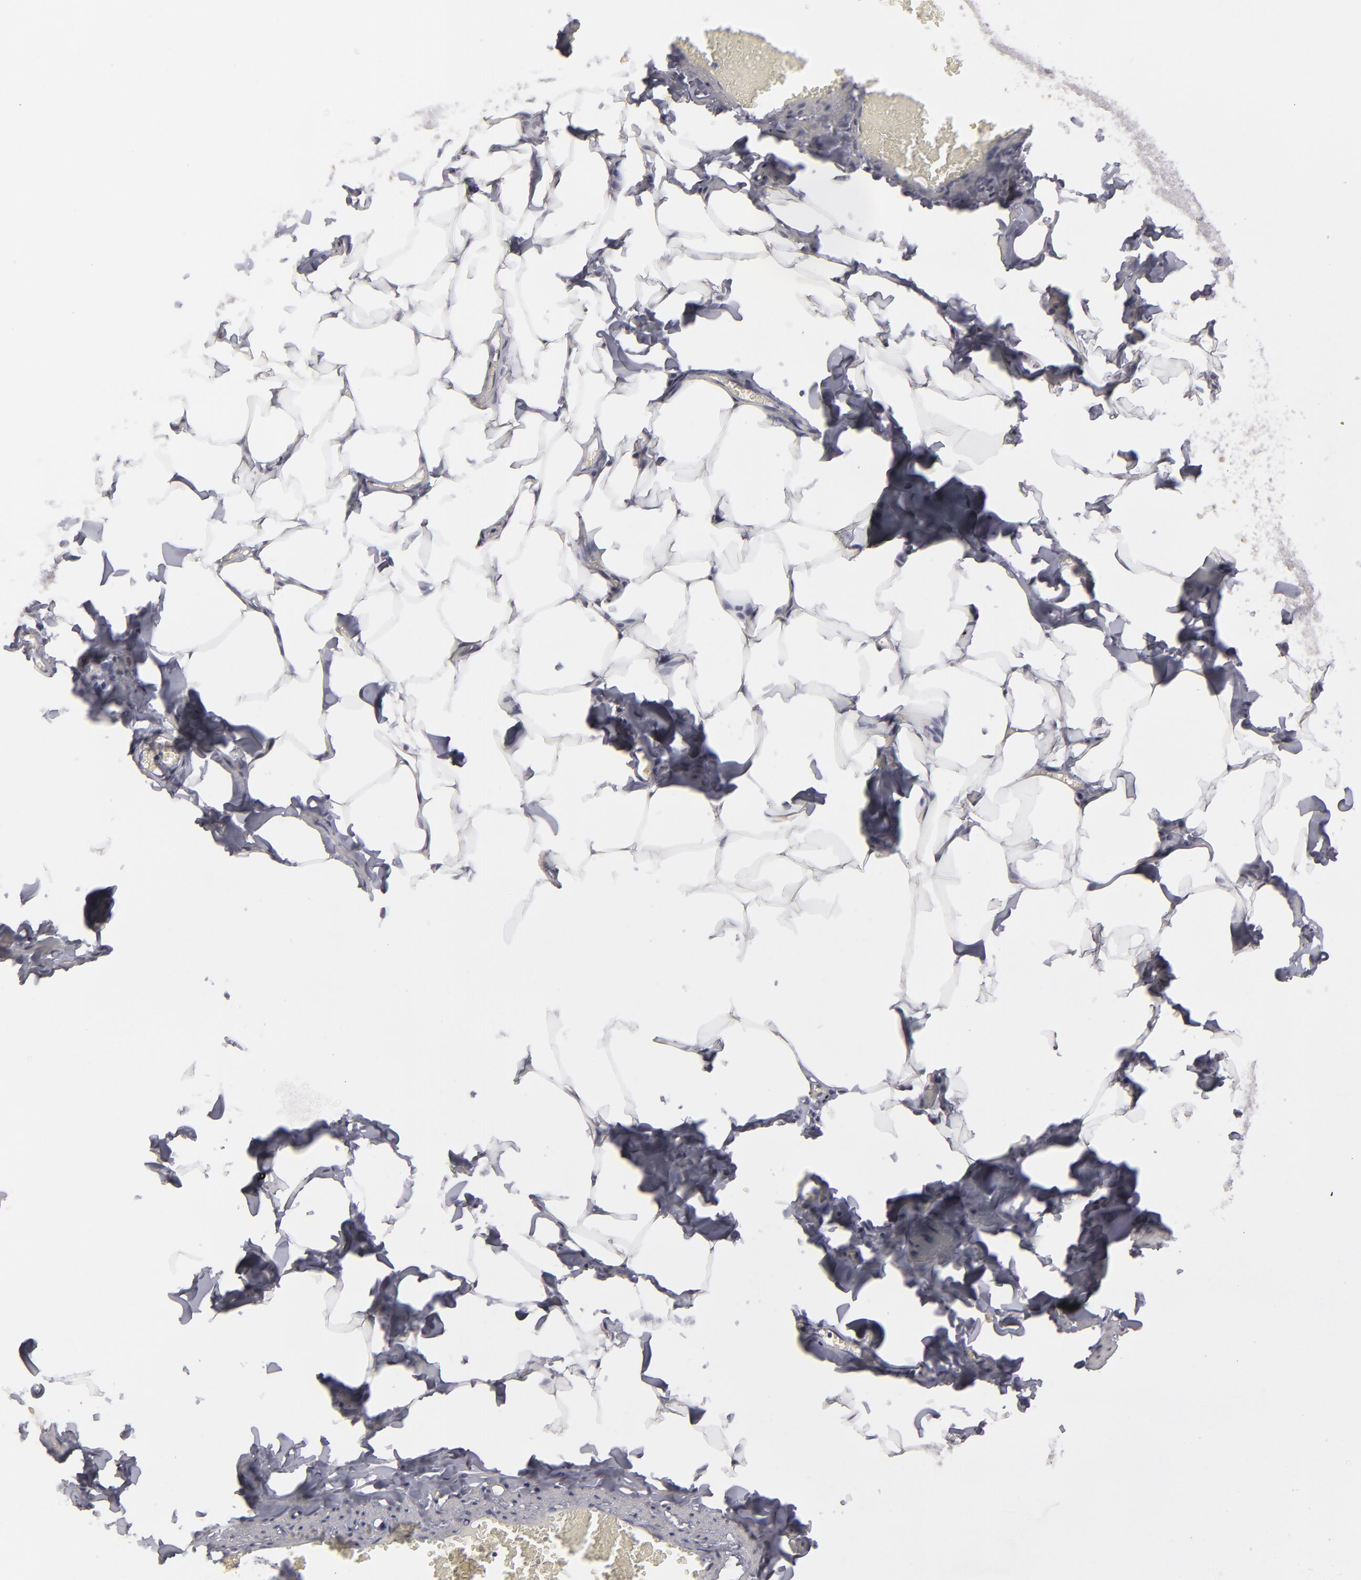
{"staining": {"intensity": "weak", "quantity": "<25%", "location": "none"}, "tissue": "adipose tissue", "cell_type": "Adipocytes", "image_type": "normal", "snomed": [{"axis": "morphology", "description": "Normal tissue, NOS"}, {"axis": "topography", "description": "Vascular tissue"}], "caption": "A photomicrograph of human adipose tissue is negative for staining in adipocytes. Brightfield microscopy of IHC stained with DAB (3,3'-diaminobenzidine) (brown) and hematoxylin (blue), captured at high magnification.", "gene": "SEMA3G", "patient": {"sex": "male", "age": 41}}